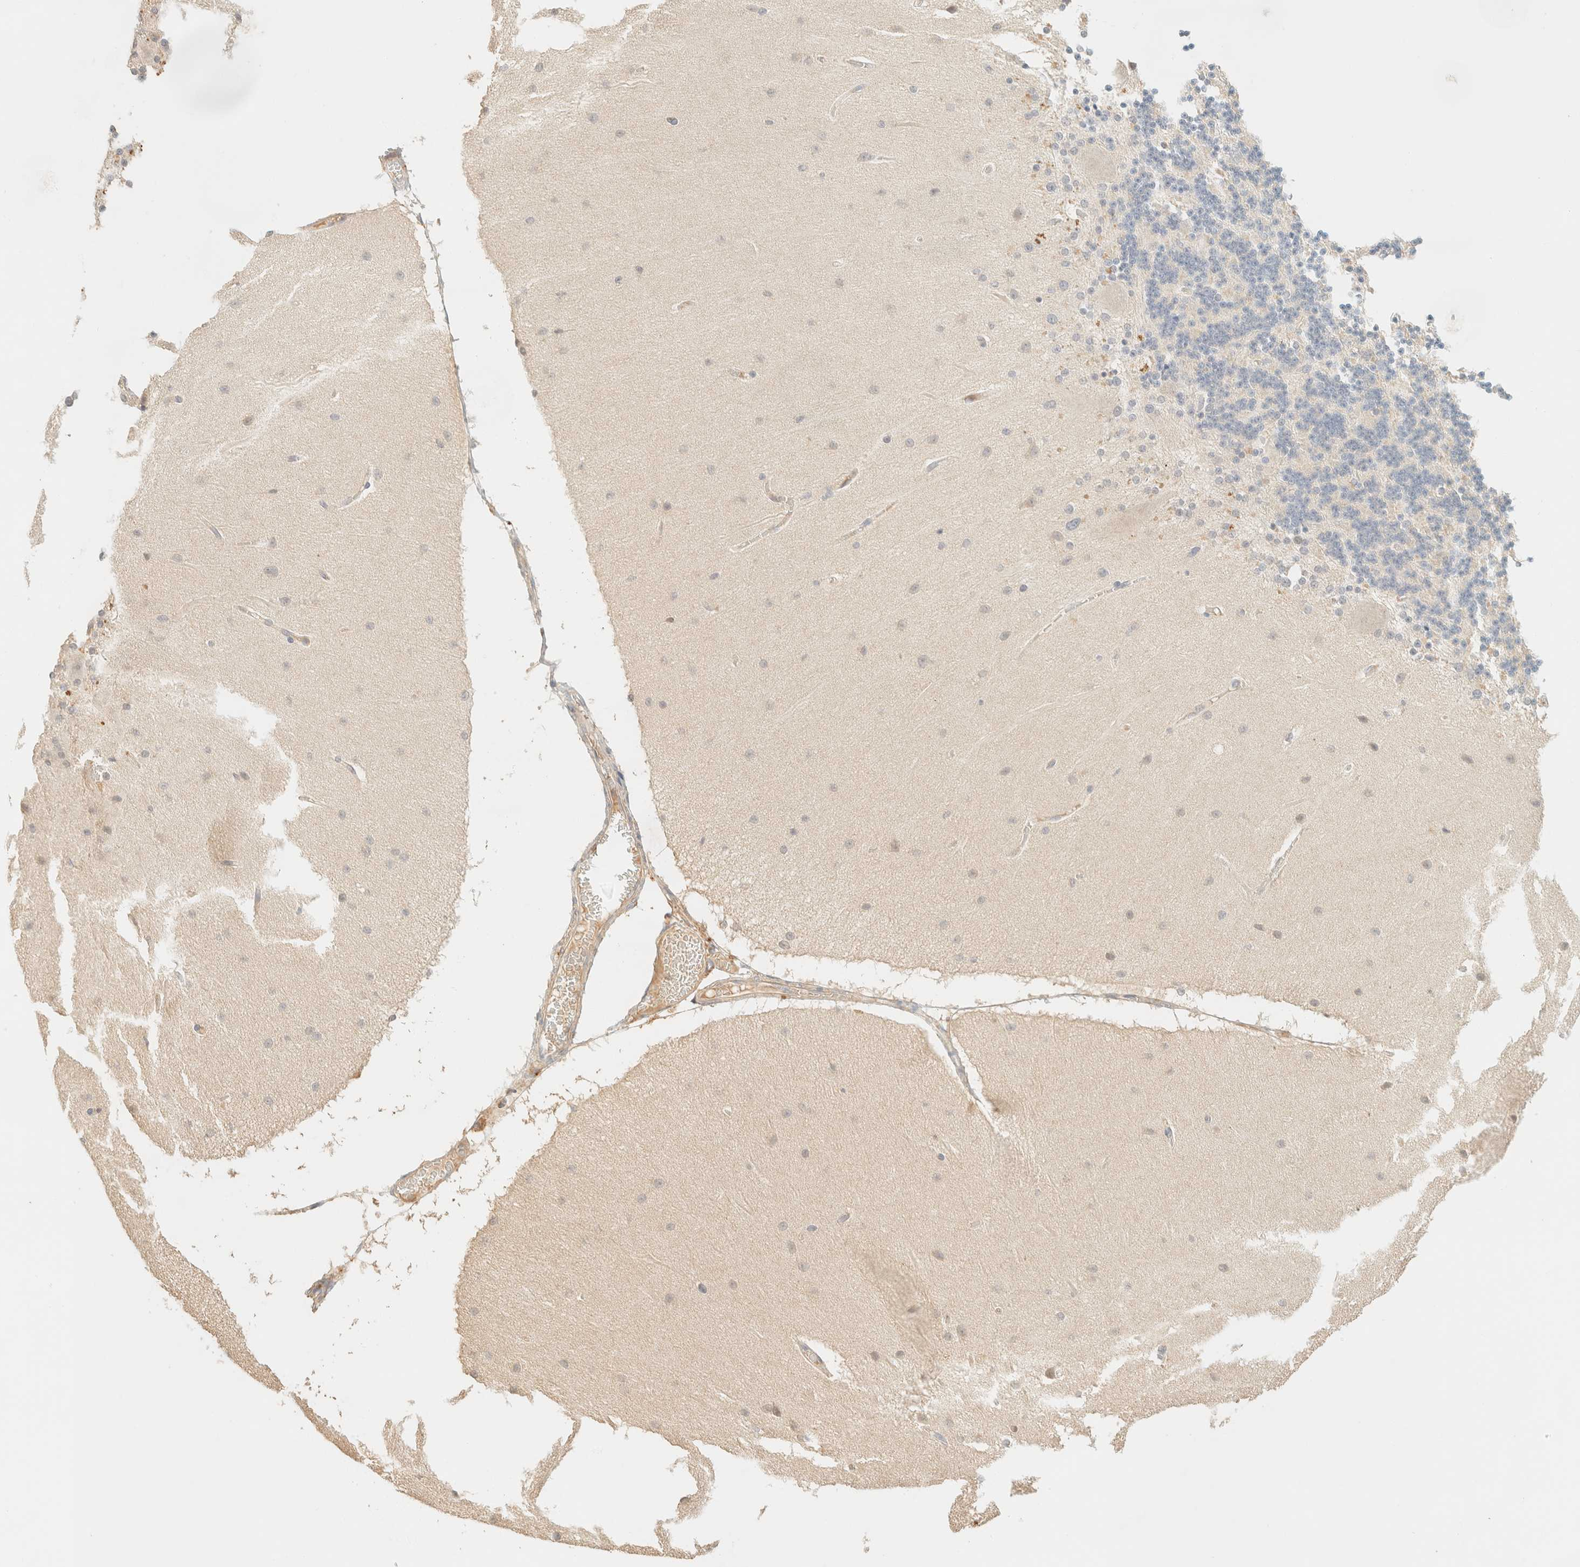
{"staining": {"intensity": "negative", "quantity": "none", "location": "none"}, "tissue": "cerebellum", "cell_type": "Cells in granular layer", "image_type": "normal", "snomed": [{"axis": "morphology", "description": "Normal tissue, NOS"}, {"axis": "topography", "description": "Cerebellum"}], "caption": "DAB immunohistochemical staining of unremarkable cerebellum exhibits no significant staining in cells in granular layer.", "gene": "TIMD4", "patient": {"sex": "female", "age": 54}}